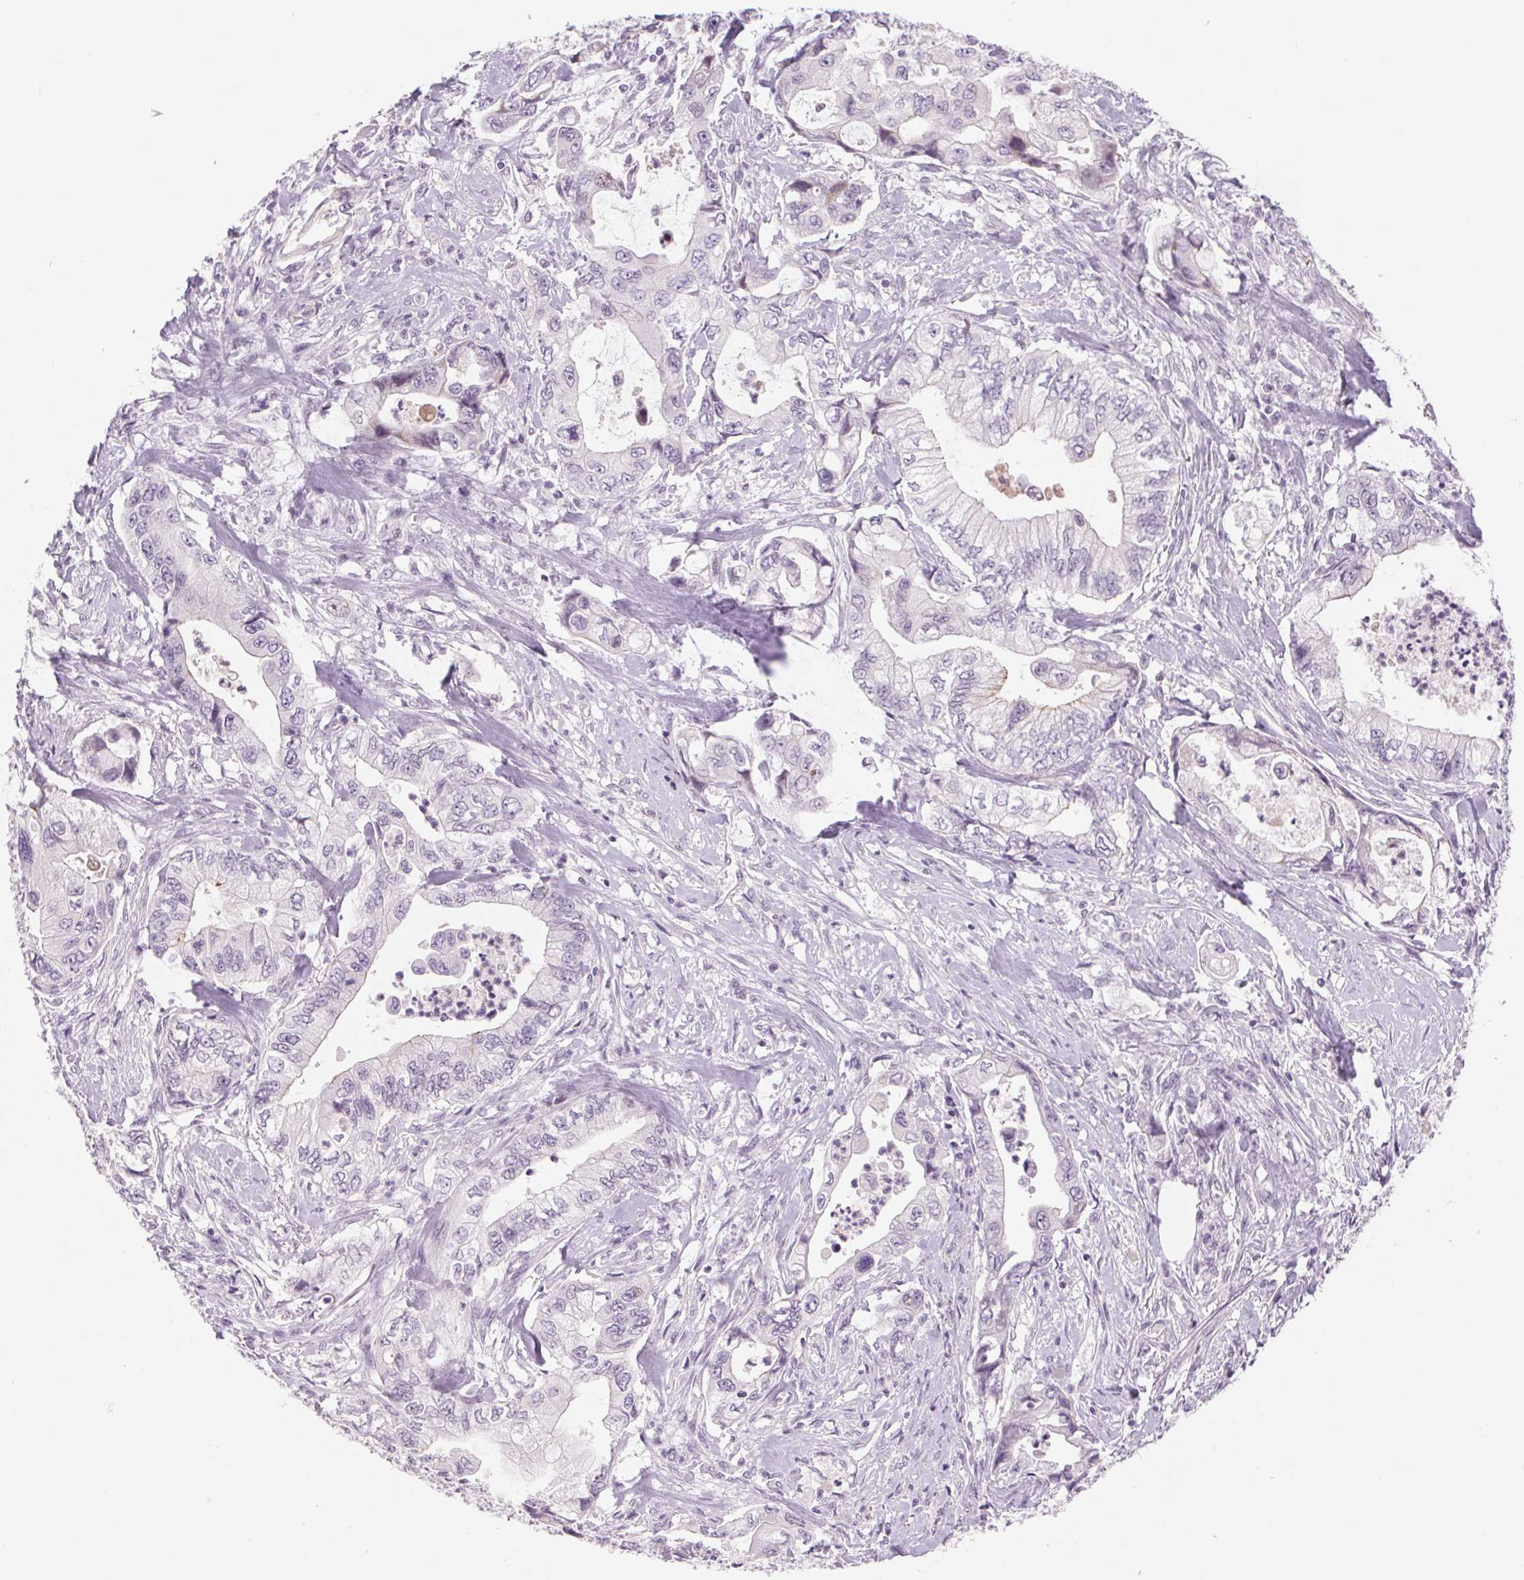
{"staining": {"intensity": "negative", "quantity": "none", "location": "none"}, "tissue": "stomach cancer", "cell_type": "Tumor cells", "image_type": "cancer", "snomed": [{"axis": "morphology", "description": "Adenocarcinoma, NOS"}, {"axis": "topography", "description": "Pancreas"}, {"axis": "topography", "description": "Stomach, upper"}], "caption": "Histopathology image shows no significant protein expression in tumor cells of stomach cancer.", "gene": "KRT1", "patient": {"sex": "male", "age": 77}}